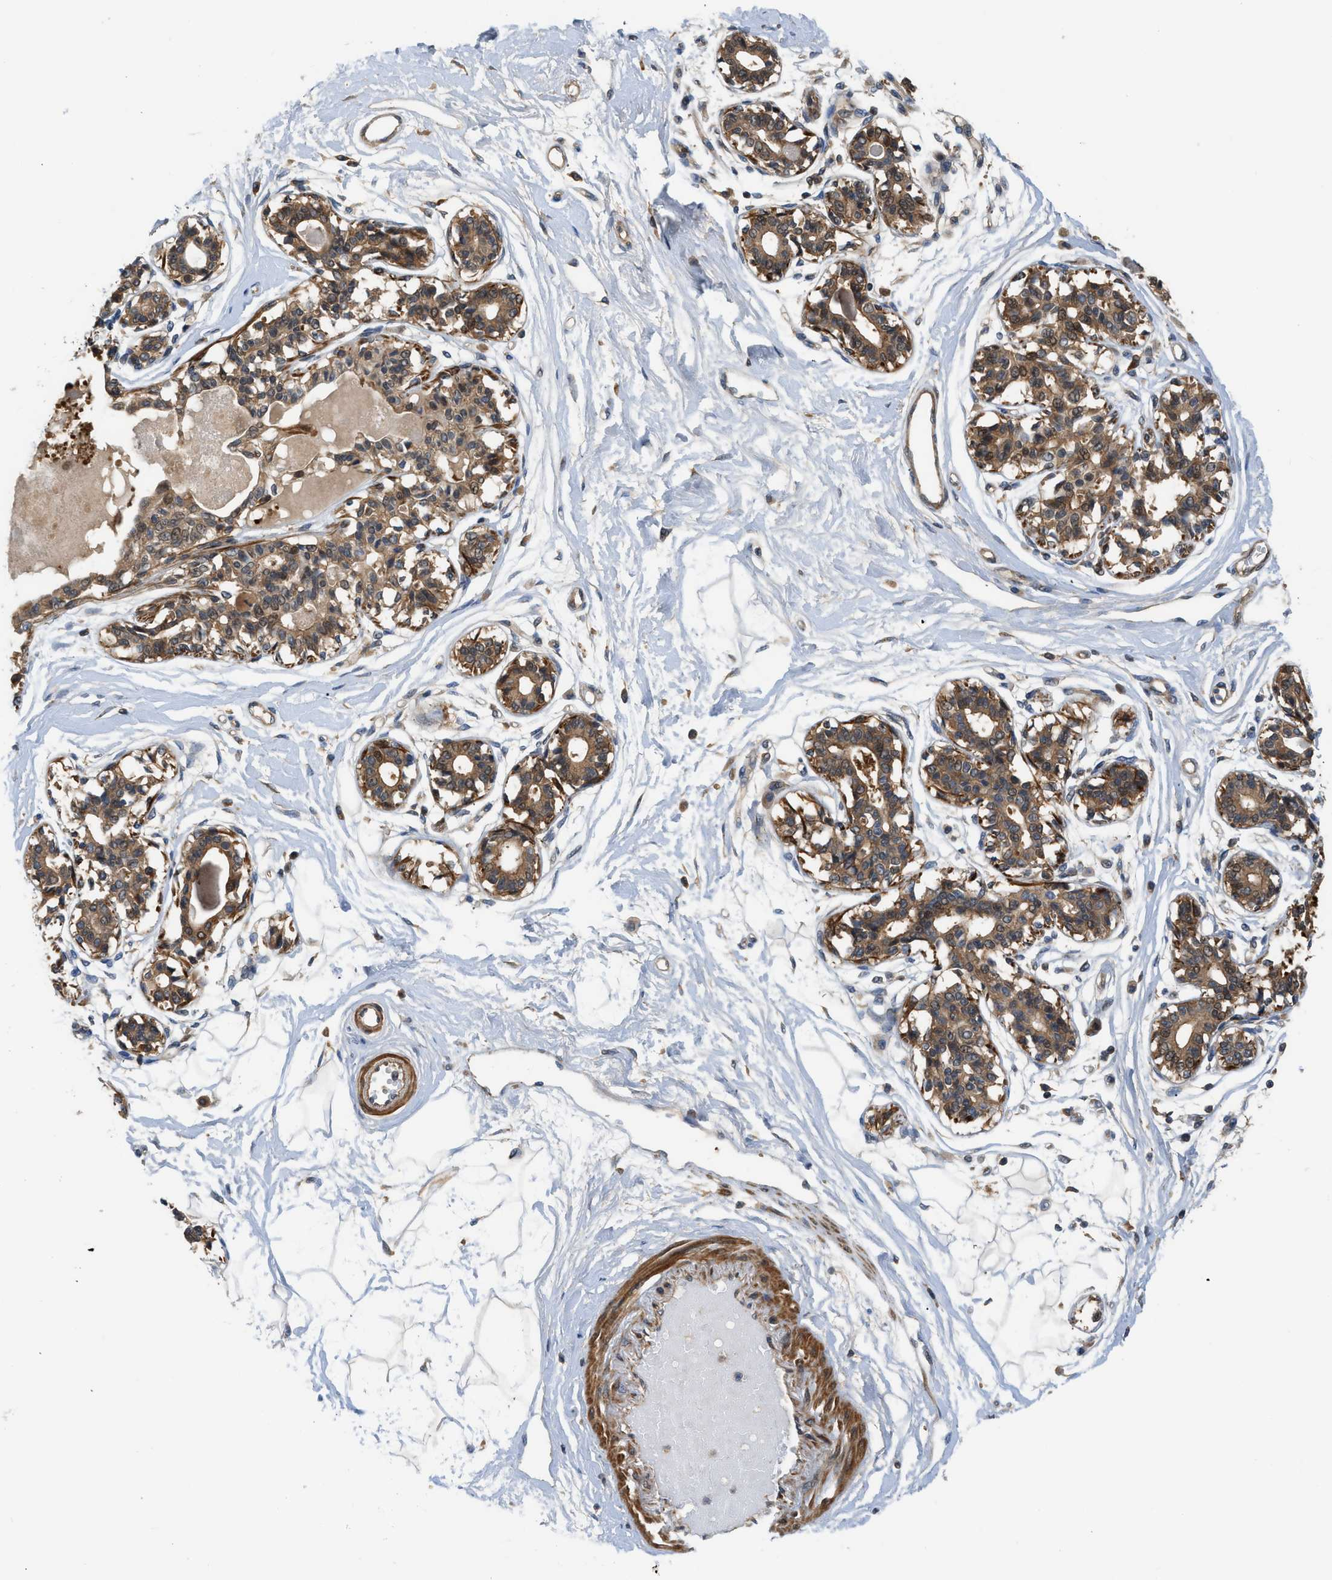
{"staining": {"intensity": "weak", "quantity": "25%-75%", "location": "cytoplasmic/membranous"}, "tissue": "breast", "cell_type": "Adipocytes", "image_type": "normal", "snomed": [{"axis": "morphology", "description": "Normal tissue, NOS"}, {"axis": "topography", "description": "Breast"}], "caption": "A histopathology image showing weak cytoplasmic/membranous expression in approximately 25%-75% of adipocytes in normal breast, as visualized by brown immunohistochemical staining.", "gene": "GPR31", "patient": {"sex": "female", "age": 45}}